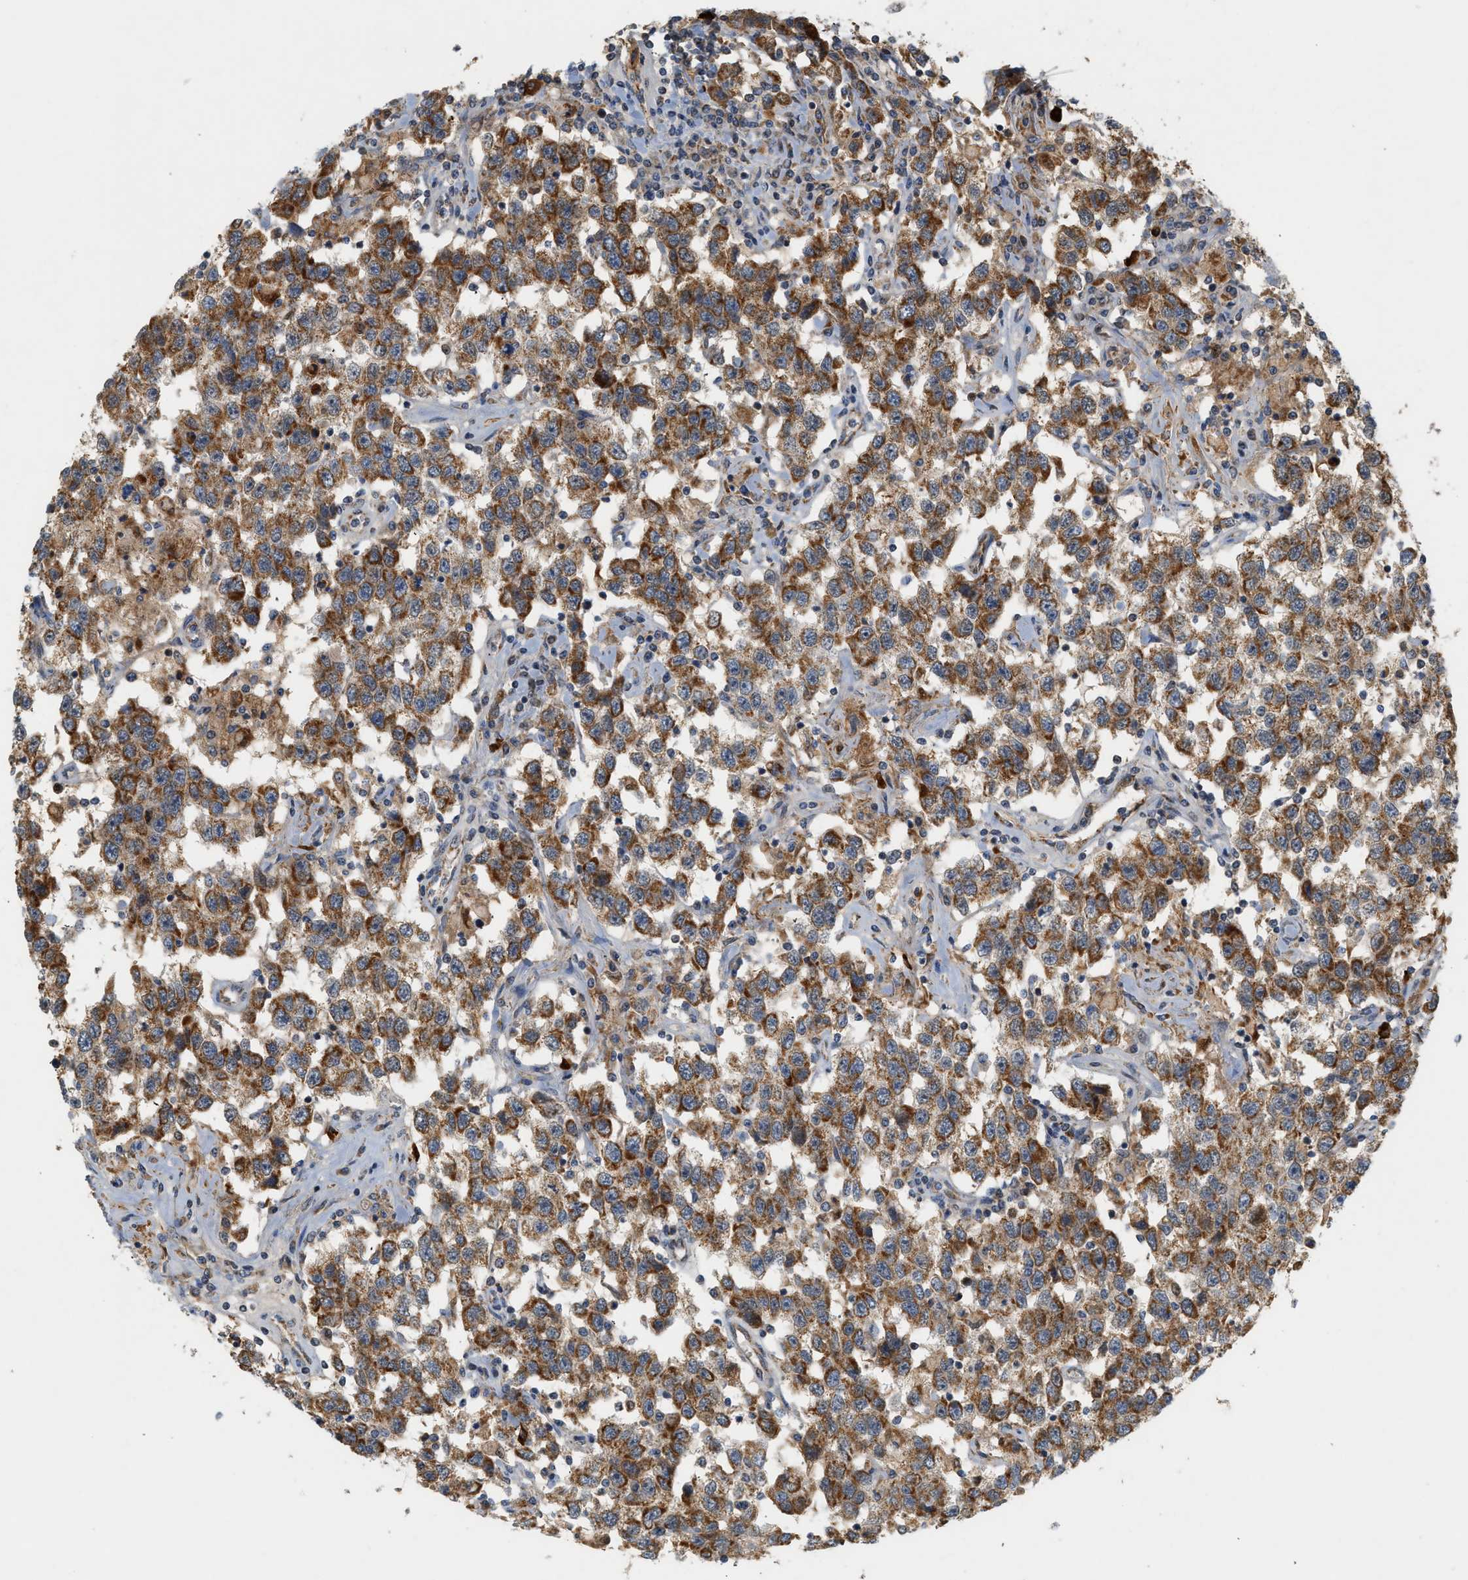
{"staining": {"intensity": "strong", "quantity": ">75%", "location": "cytoplasmic/membranous"}, "tissue": "testis cancer", "cell_type": "Tumor cells", "image_type": "cancer", "snomed": [{"axis": "morphology", "description": "Seminoma, NOS"}, {"axis": "topography", "description": "Testis"}], "caption": "Immunohistochemistry of testis cancer (seminoma) reveals high levels of strong cytoplasmic/membranous staining in about >75% of tumor cells. (DAB IHC, brown staining for protein, blue staining for nuclei).", "gene": "MCU", "patient": {"sex": "male", "age": 41}}